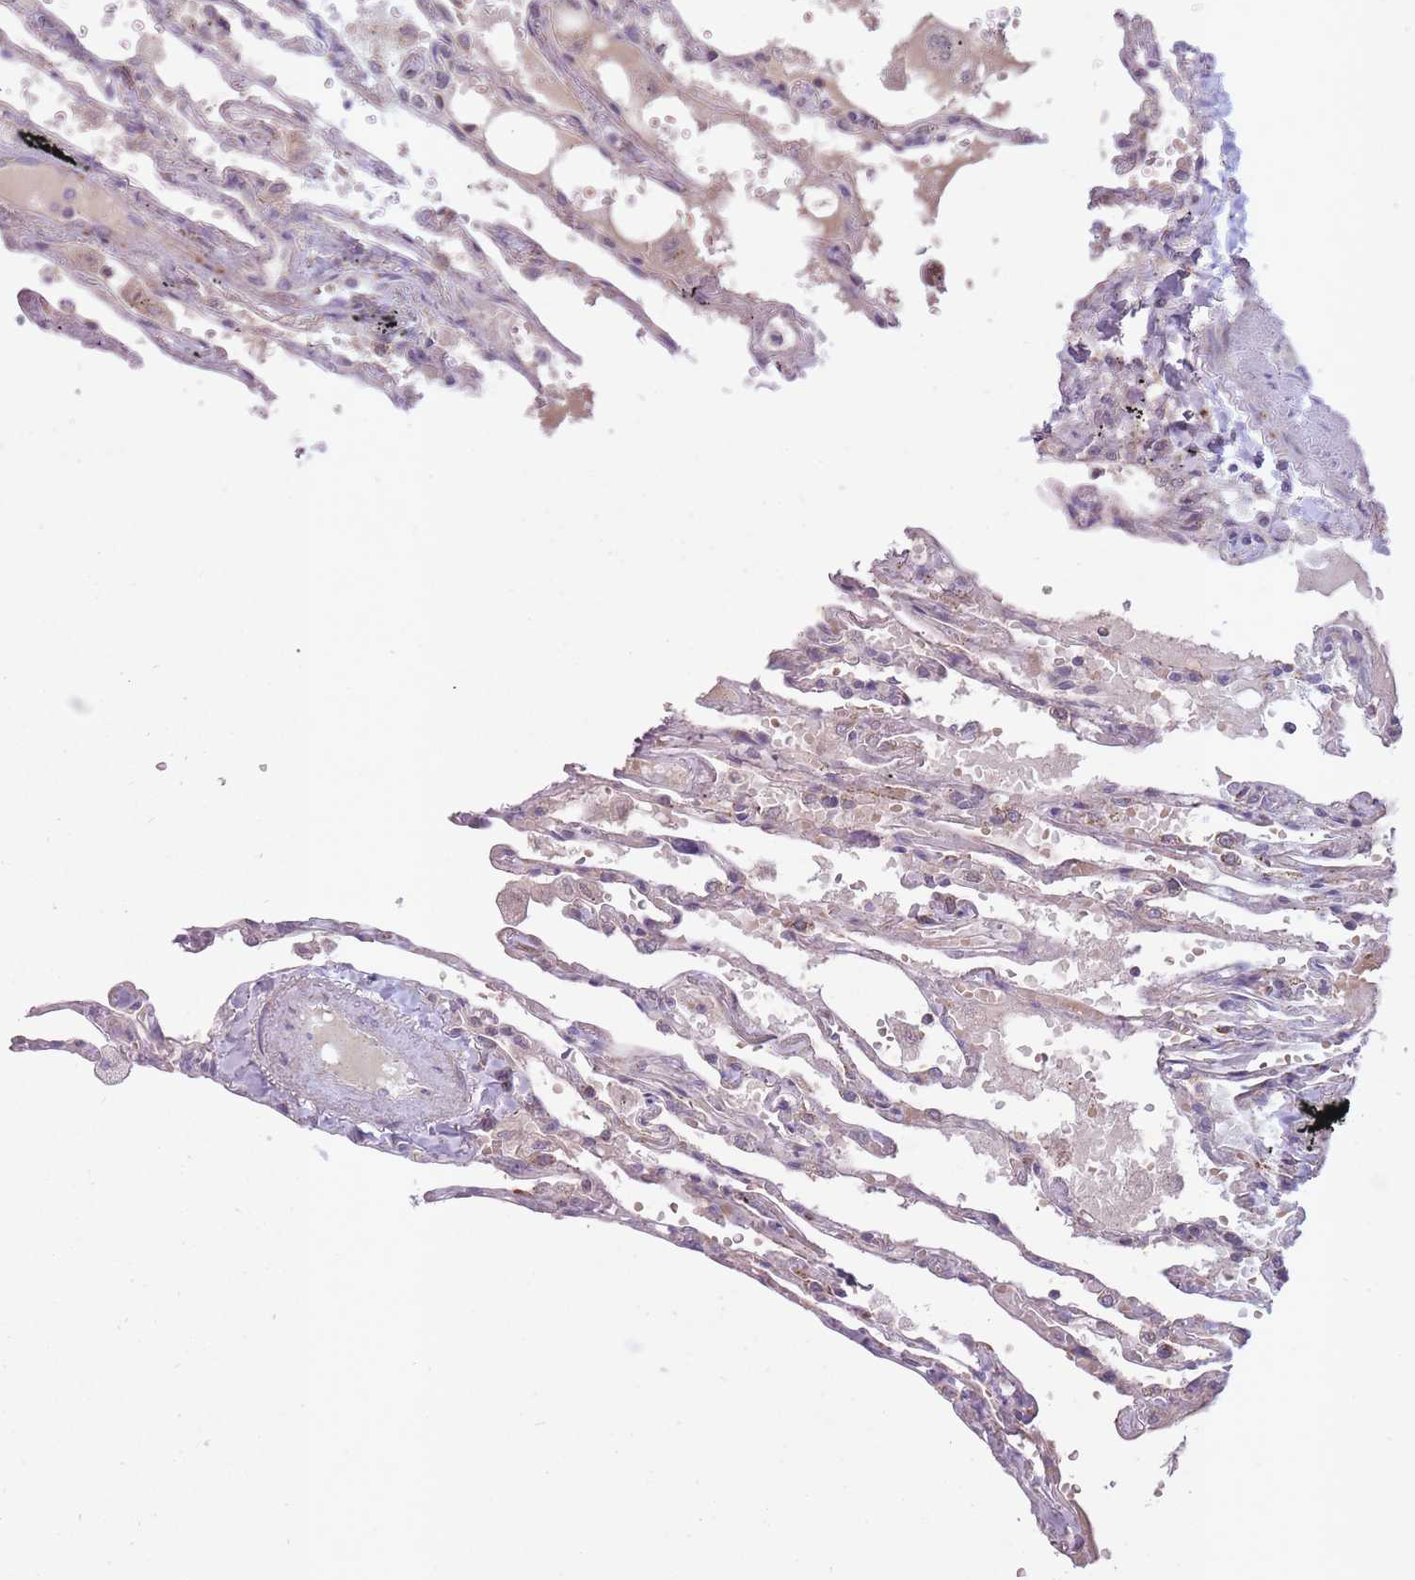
{"staining": {"intensity": "negative", "quantity": "none", "location": "none"}, "tissue": "lung", "cell_type": "Alveolar cells", "image_type": "normal", "snomed": [{"axis": "morphology", "description": "Normal tissue, NOS"}, {"axis": "topography", "description": "Lung"}], "caption": "Lung was stained to show a protein in brown. There is no significant positivity in alveolar cells. (DAB (3,3'-diaminobenzidine) immunohistochemistry (IHC), high magnification).", "gene": "LIN7C", "patient": {"sex": "female", "age": 67}}